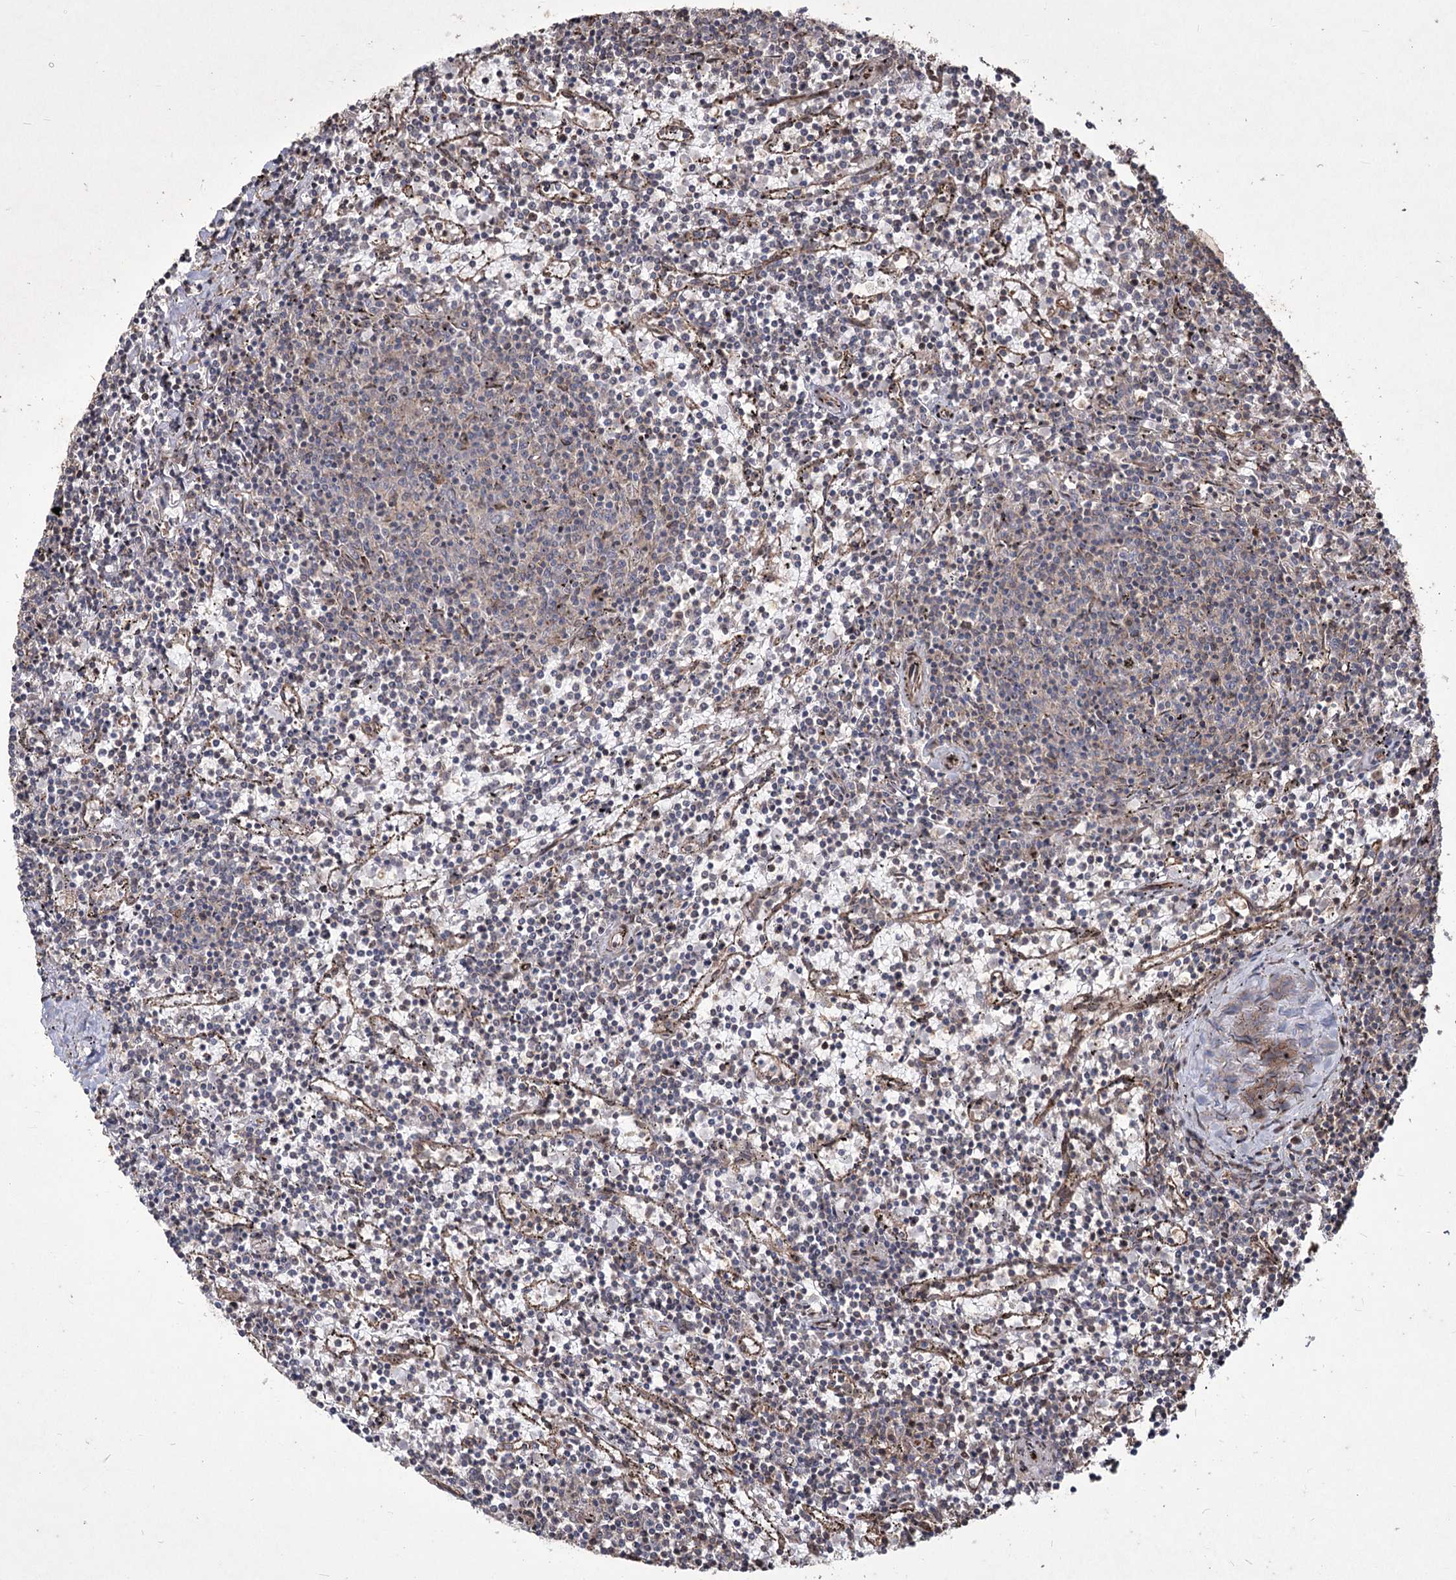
{"staining": {"intensity": "negative", "quantity": "none", "location": "none"}, "tissue": "lymphoma", "cell_type": "Tumor cells", "image_type": "cancer", "snomed": [{"axis": "morphology", "description": "Malignant lymphoma, non-Hodgkin's type, Low grade"}, {"axis": "topography", "description": "Spleen"}], "caption": "There is no significant positivity in tumor cells of lymphoma. (Stains: DAB immunohistochemistry (IHC) with hematoxylin counter stain, Microscopy: brightfield microscopy at high magnification).", "gene": "PRC1", "patient": {"sex": "female", "age": 50}}